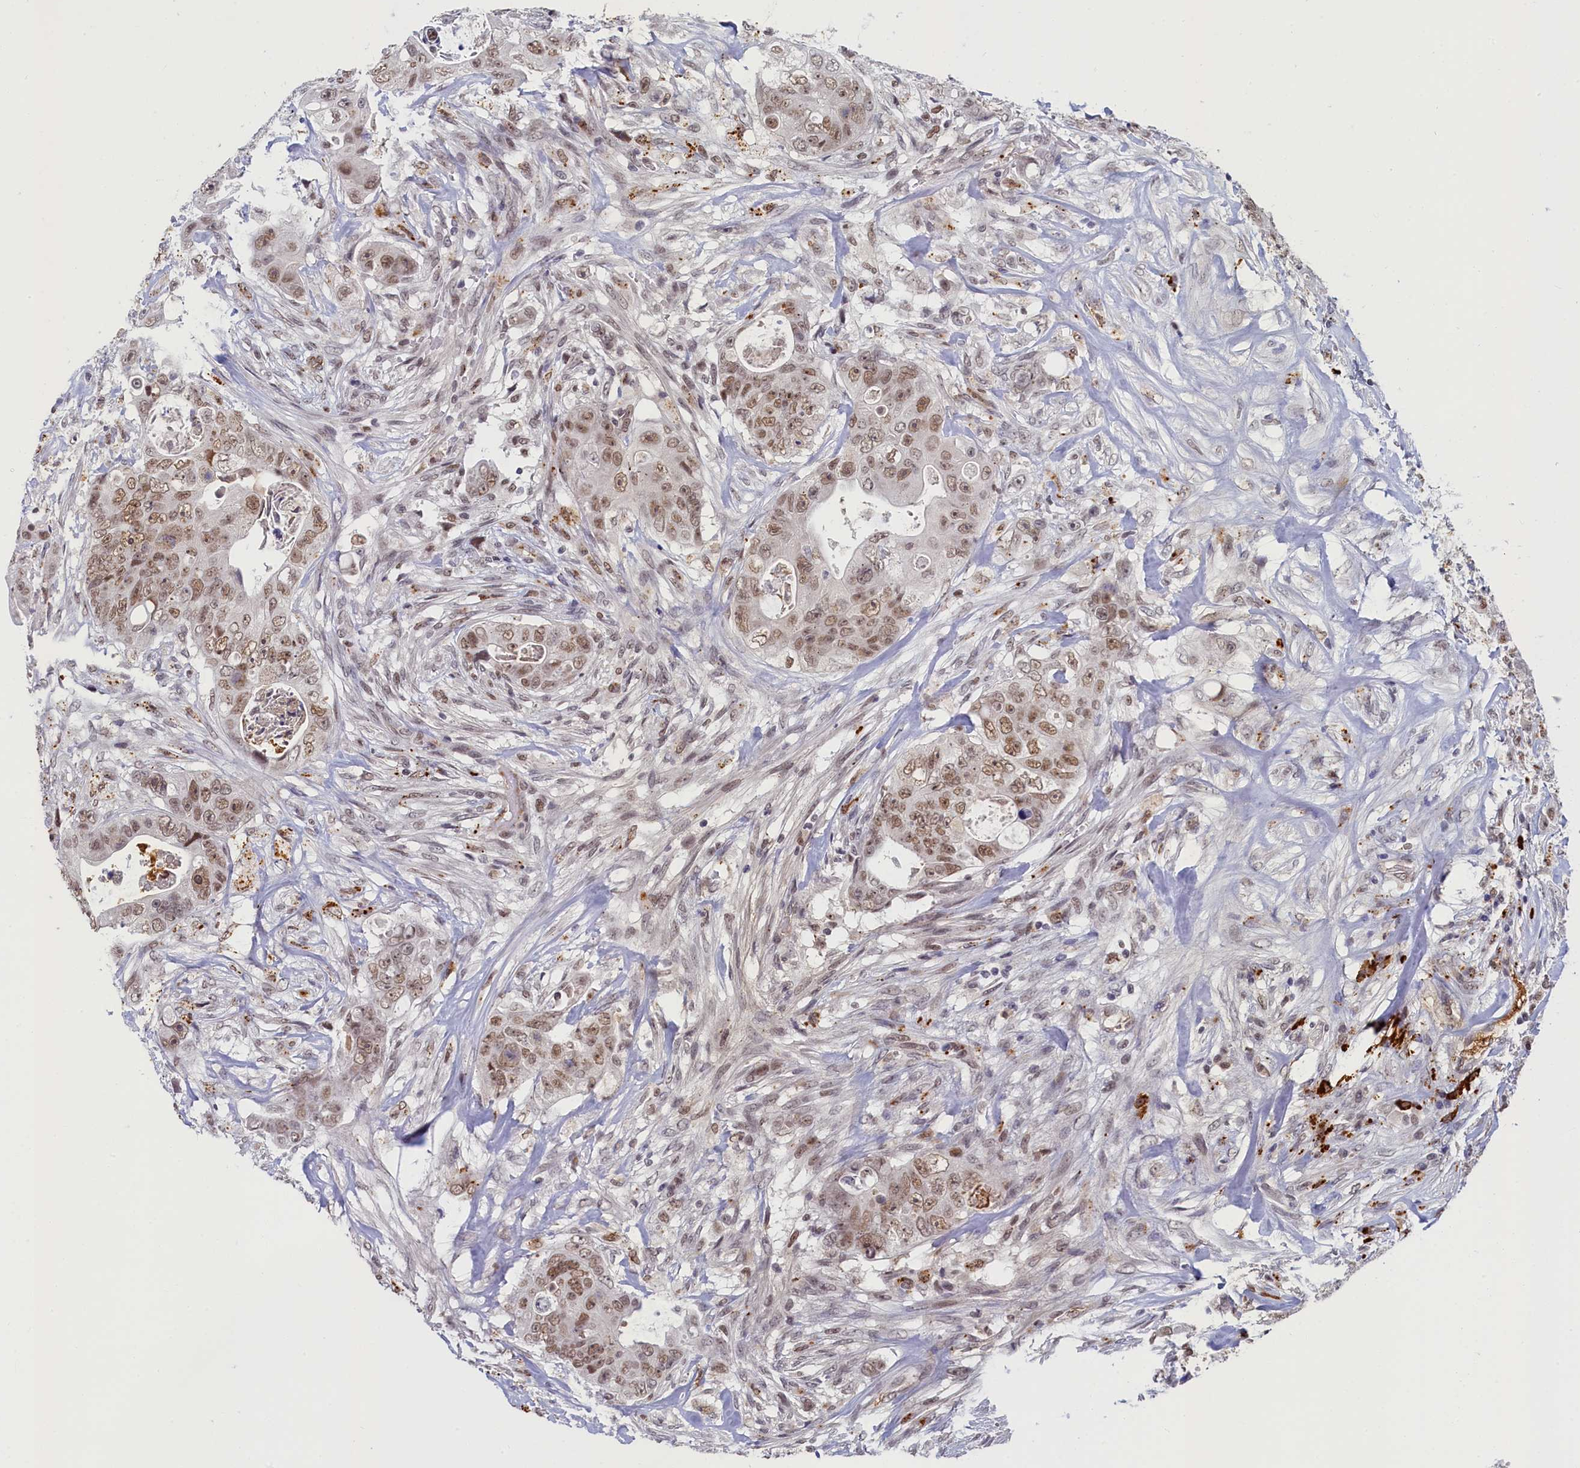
{"staining": {"intensity": "moderate", "quantity": ">75%", "location": "nuclear"}, "tissue": "colorectal cancer", "cell_type": "Tumor cells", "image_type": "cancer", "snomed": [{"axis": "morphology", "description": "Adenocarcinoma, NOS"}, {"axis": "topography", "description": "Colon"}], "caption": "Immunohistochemistry (DAB) staining of colorectal cancer demonstrates moderate nuclear protein staining in approximately >75% of tumor cells.", "gene": "INTS14", "patient": {"sex": "female", "age": 46}}